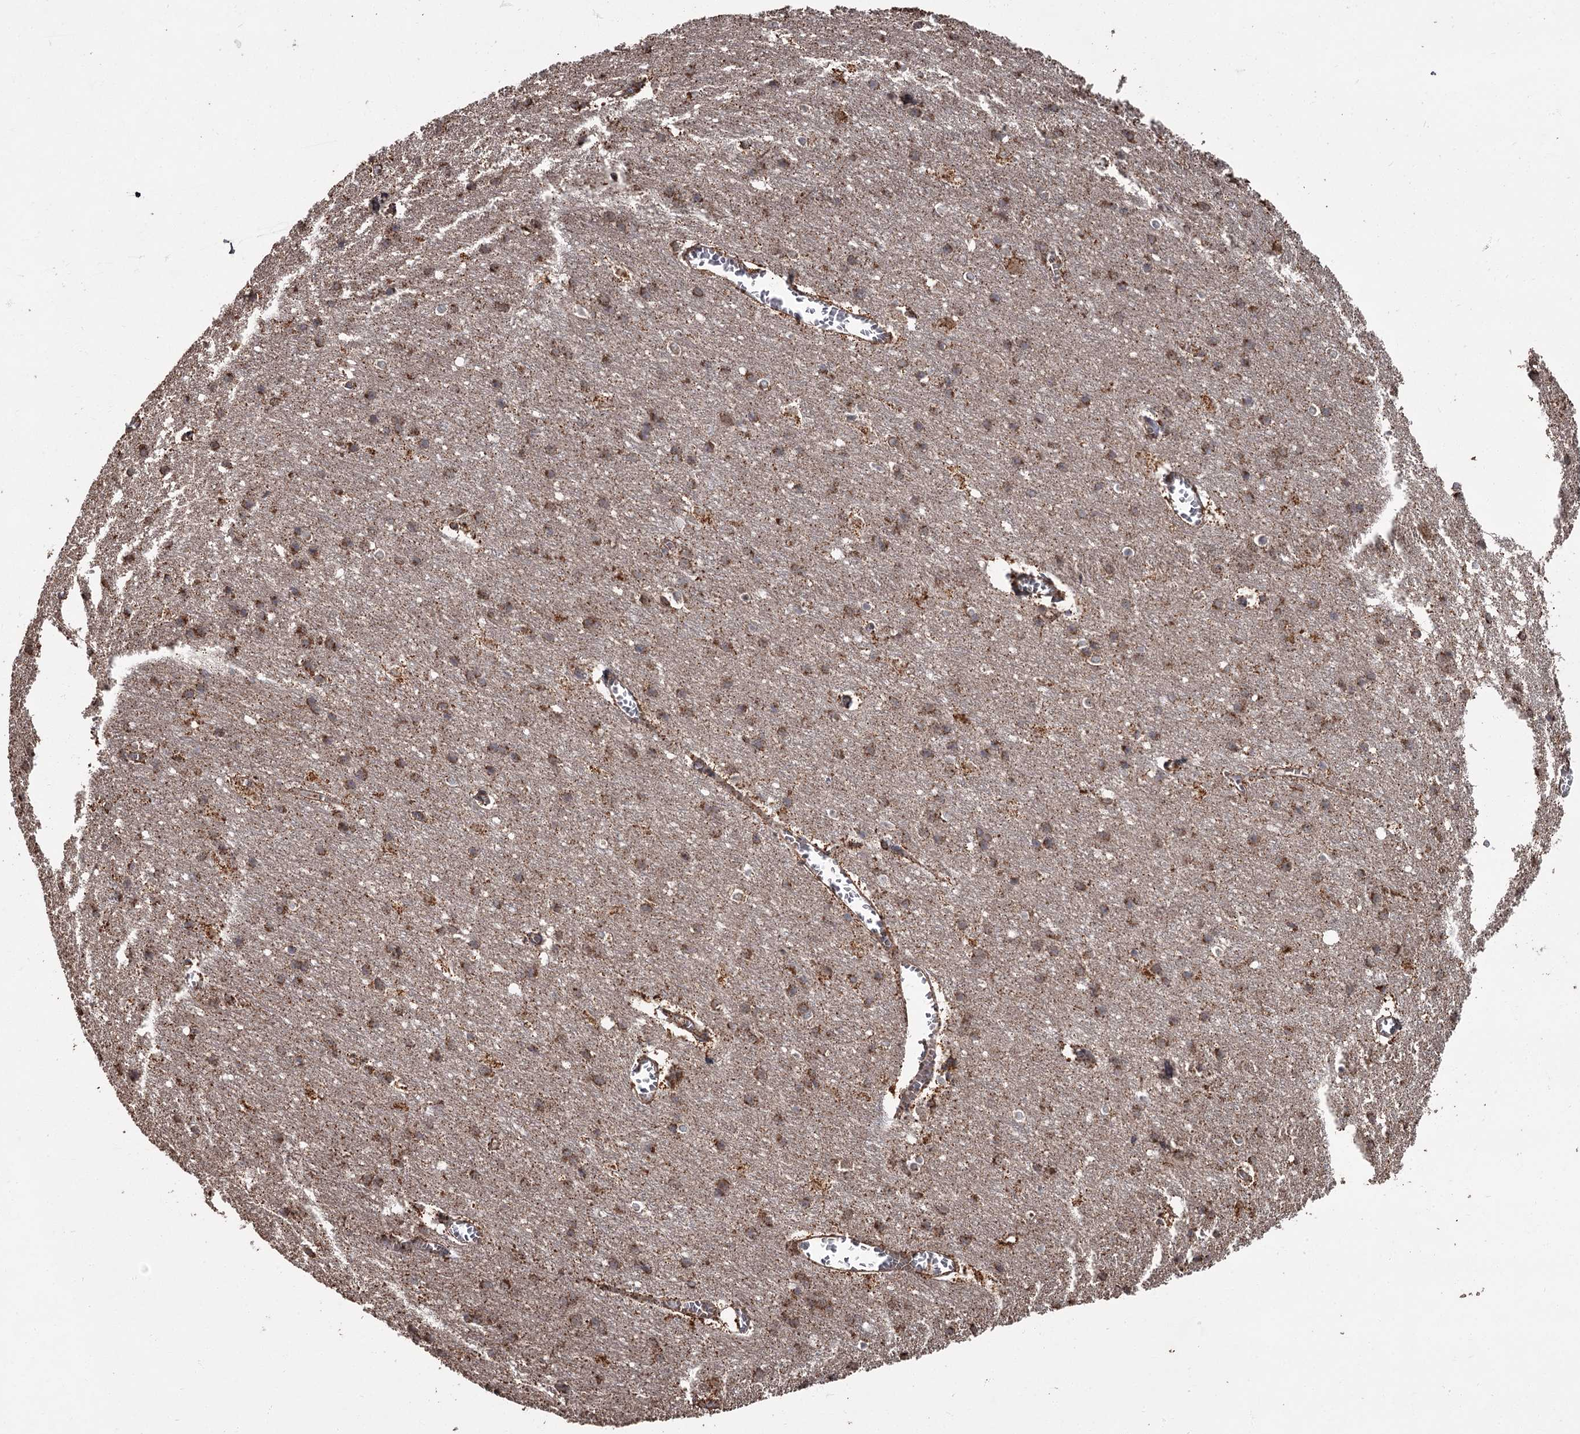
{"staining": {"intensity": "strong", "quantity": ">75%", "location": "cytoplasmic/membranous"}, "tissue": "cerebral cortex", "cell_type": "Endothelial cells", "image_type": "normal", "snomed": [{"axis": "morphology", "description": "Normal tissue, NOS"}, {"axis": "topography", "description": "Cerebral cortex"}], "caption": "About >75% of endothelial cells in unremarkable human cerebral cortex show strong cytoplasmic/membranous protein expression as visualized by brown immunohistochemical staining.", "gene": "THAP9", "patient": {"sex": "male", "age": 54}}